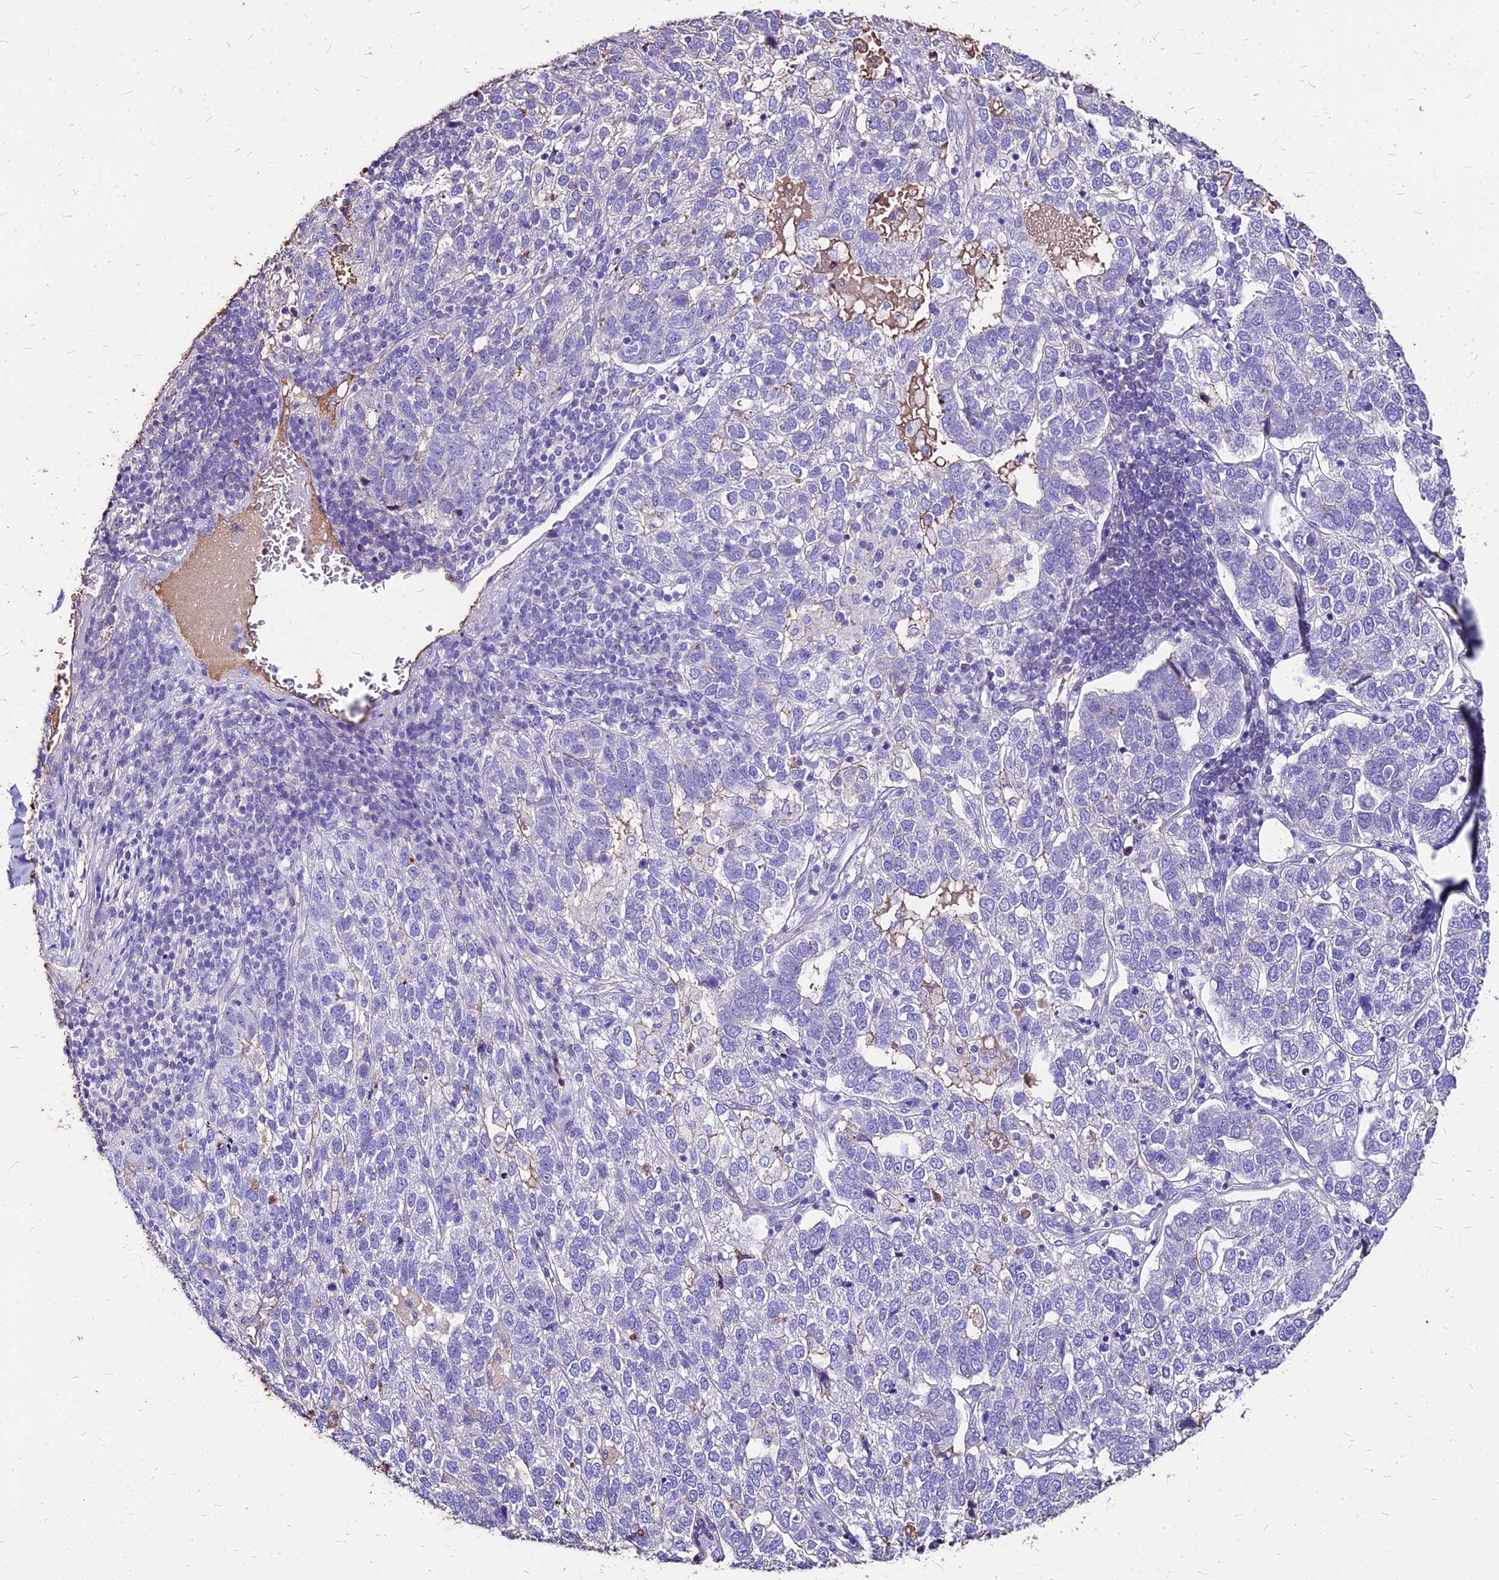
{"staining": {"intensity": "negative", "quantity": "none", "location": "none"}, "tissue": "pancreatic cancer", "cell_type": "Tumor cells", "image_type": "cancer", "snomed": [{"axis": "morphology", "description": "Adenocarcinoma, NOS"}, {"axis": "topography", "description": "Pancreas"}], "caption": "This is a image of IHC staining of pancreatic cancer (adenocarcinoma), which shows no staining in tumor cells.", "gene": "NME5", "patient": {"sex": "female", "age": 61}}